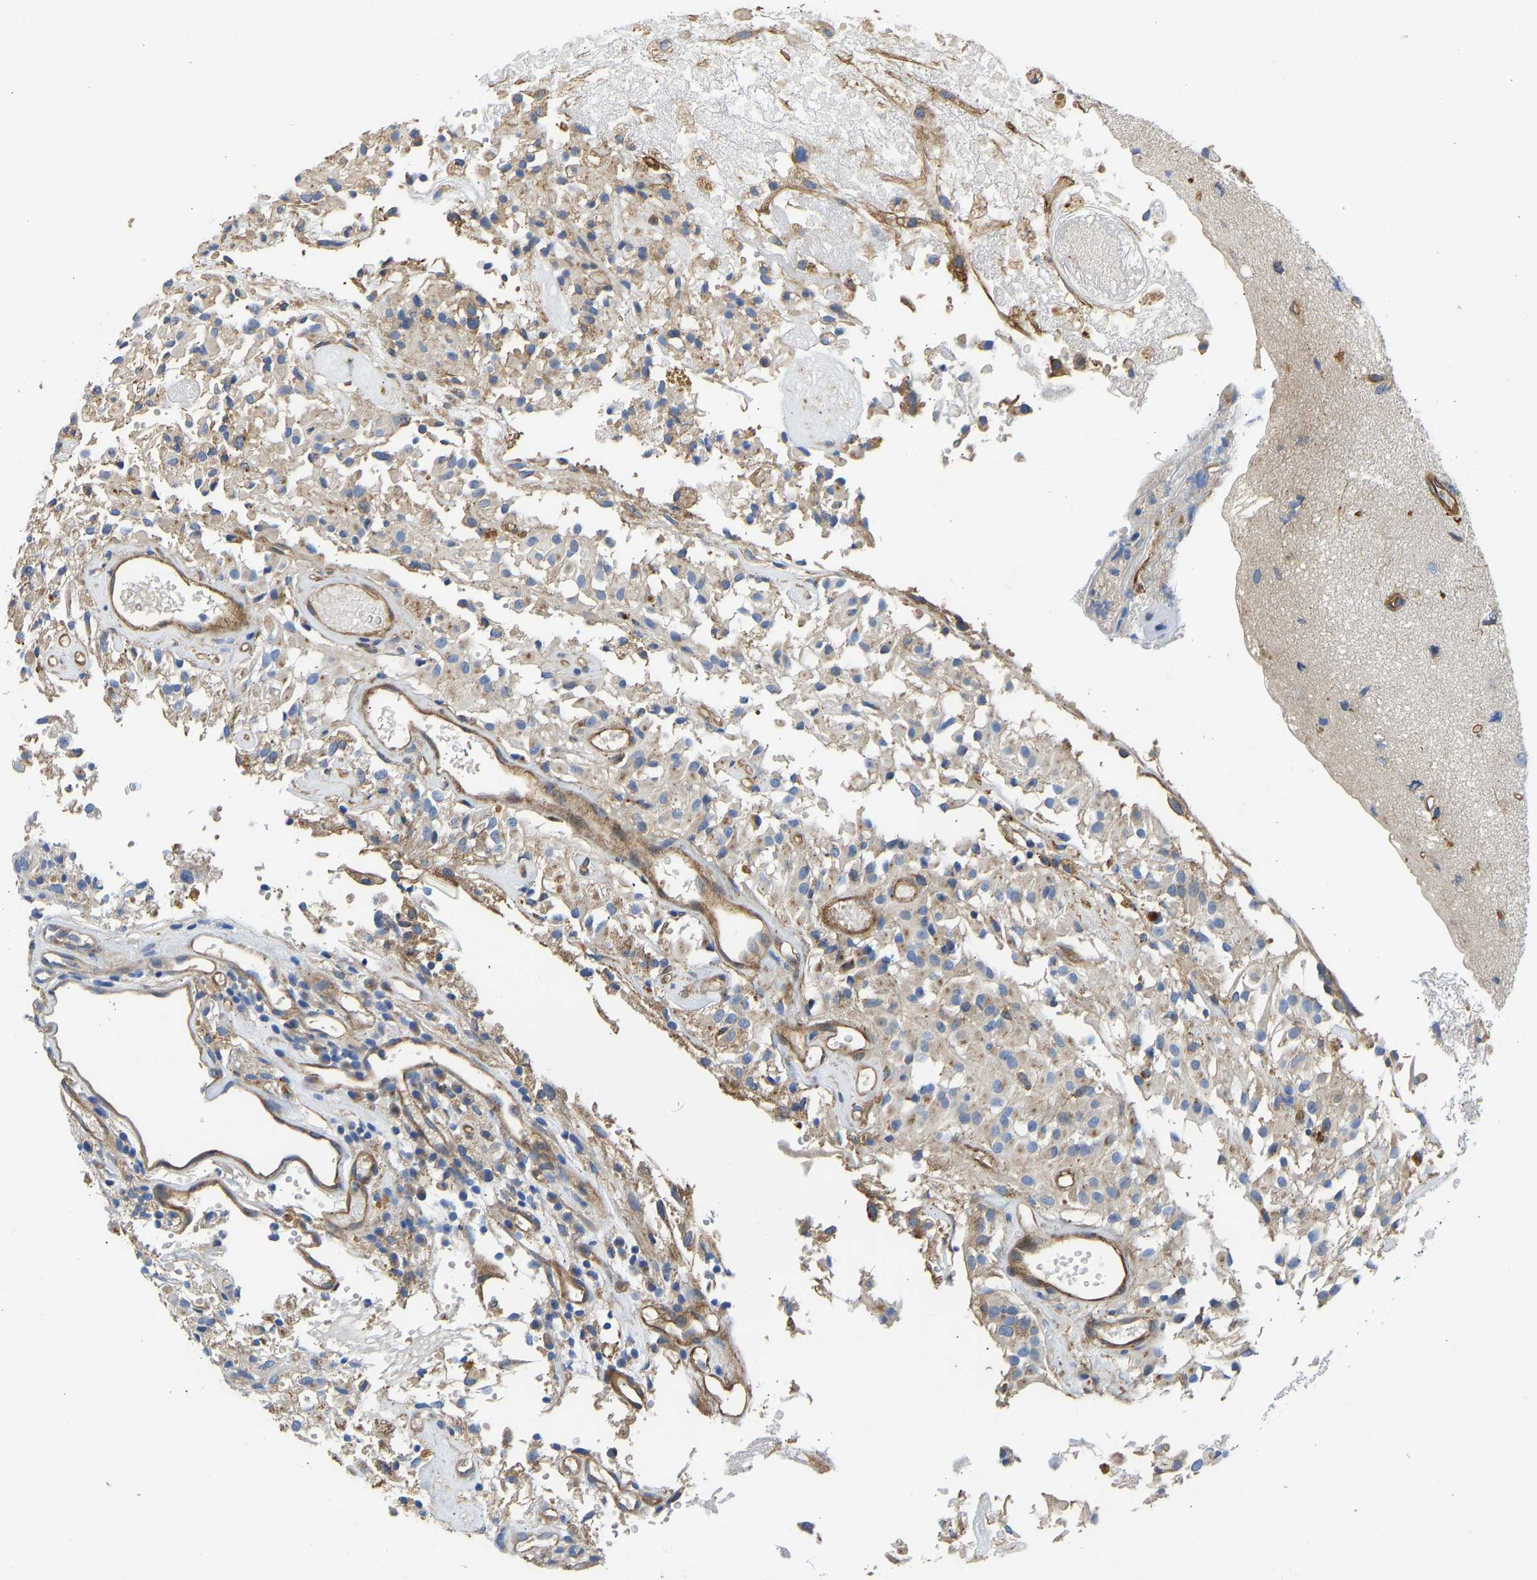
{"staining": {"intensity": "moderate", "quantity": ">75%", "location": "cytoplasmic/membranous"}, "tissue": "glioma", "cell_type": "Tumor cells", "image_type": "cancer", "snomed": [{"axis": "morphology", "description": "Glioma, malignant, High grade"}, {"axis": "topography", "description": "Brain"}], "caption": "IHC of human malignant high-grade glioma displays medium levels of moderate cytoplasmic/membranous expression in about >75% of tumor cells.", "gene": "MYO1C", "patient": {"sex": "female", "age": 59}}